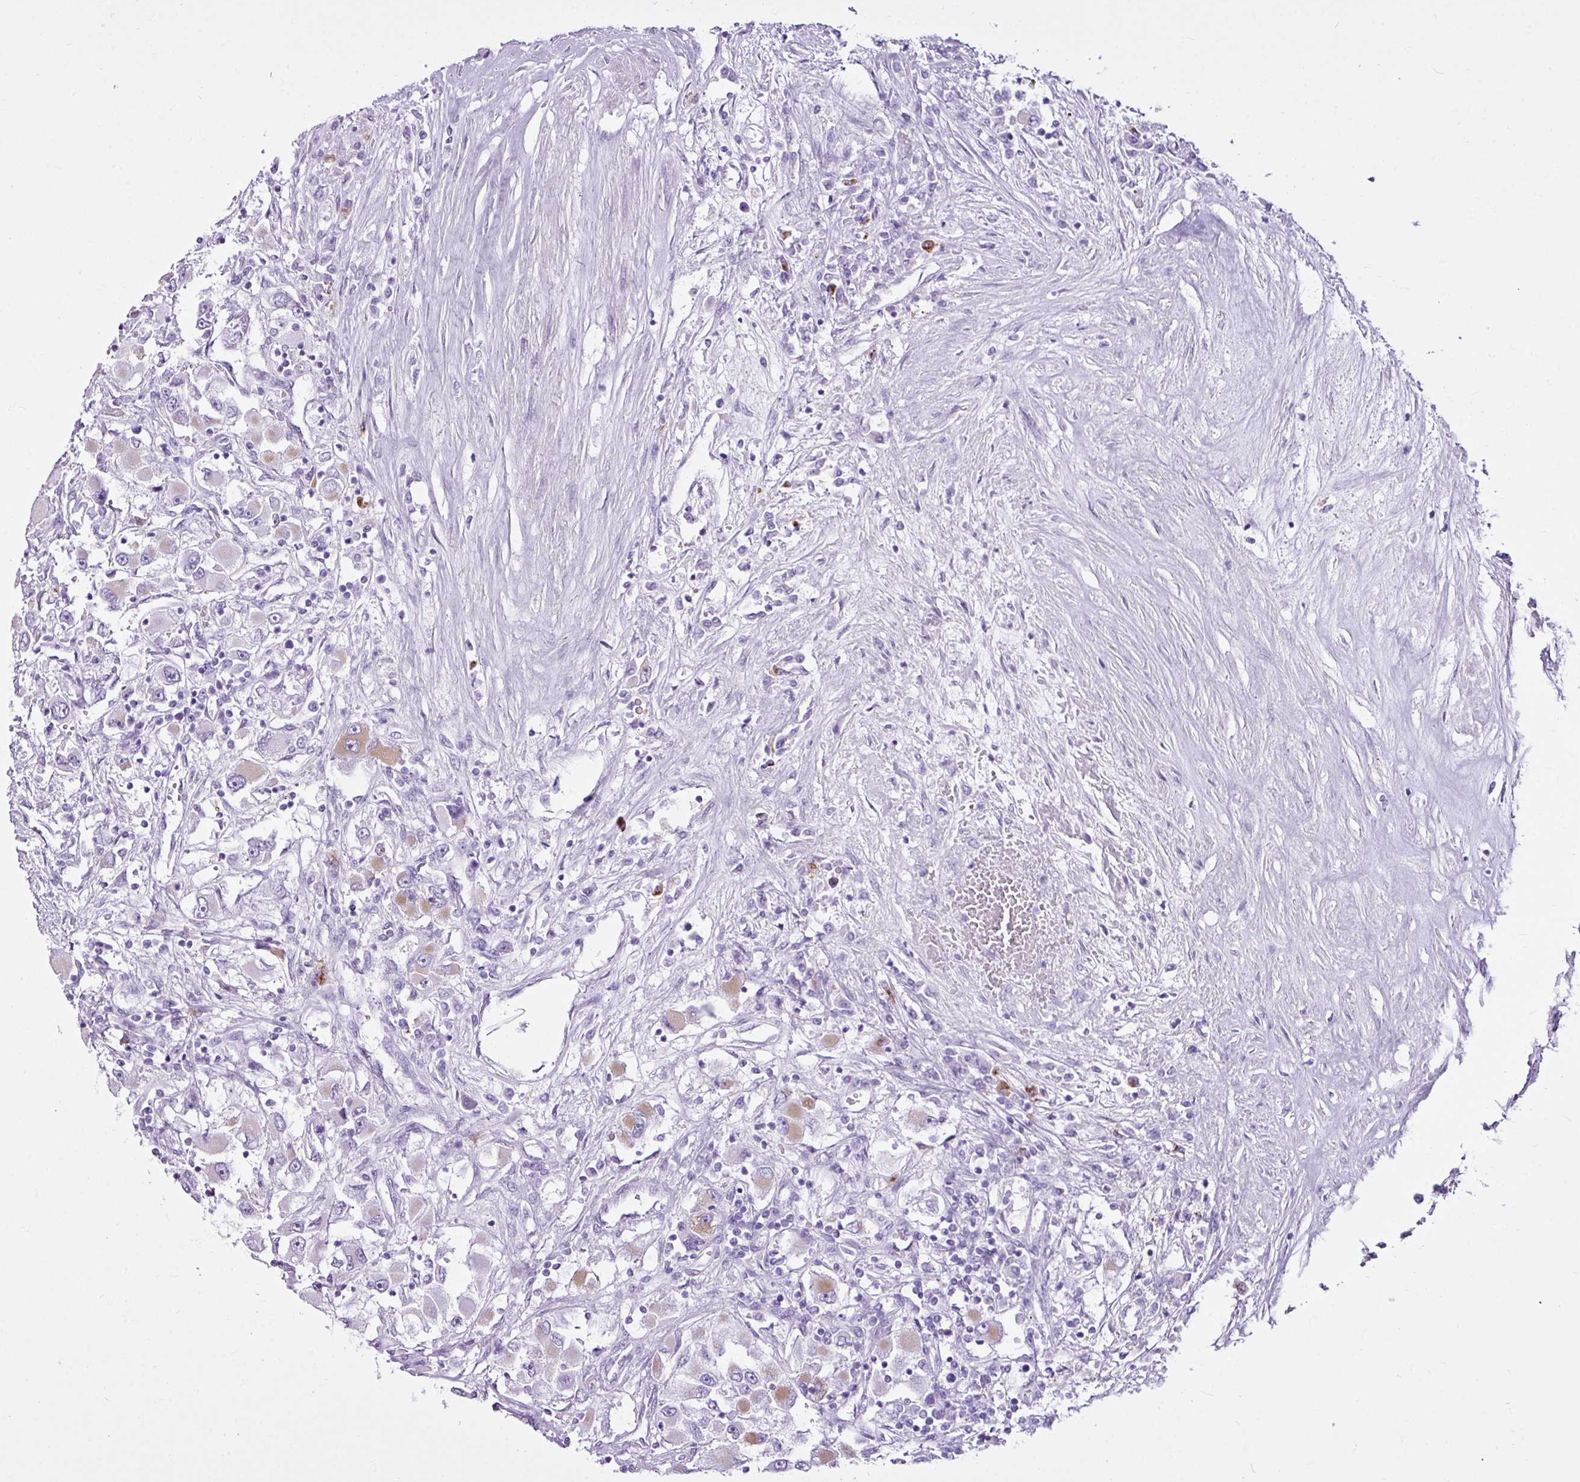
{"staining": {"intensity": "moderate", "quantity": "<25%", "location": "cytoplasmic/membranous"}, "tissue": "renal cancer", "cell_type": "Tumor cells", "image_type": "cancer", "snomed": [{"axis": "morphology", "description": "Adenocarcinoma, NOS"}, {"axis": "topography", "description": "Kidney"}], "caption": "Protein staining reveals moderate cytoplasmic/membranous expression in approximately <25% of tumor cells in renal cancer (adenocarcinoma). Nuclei are stained in blue.", "gene": "LILRB4", "patient": {"sex": "female", "age": 52}}